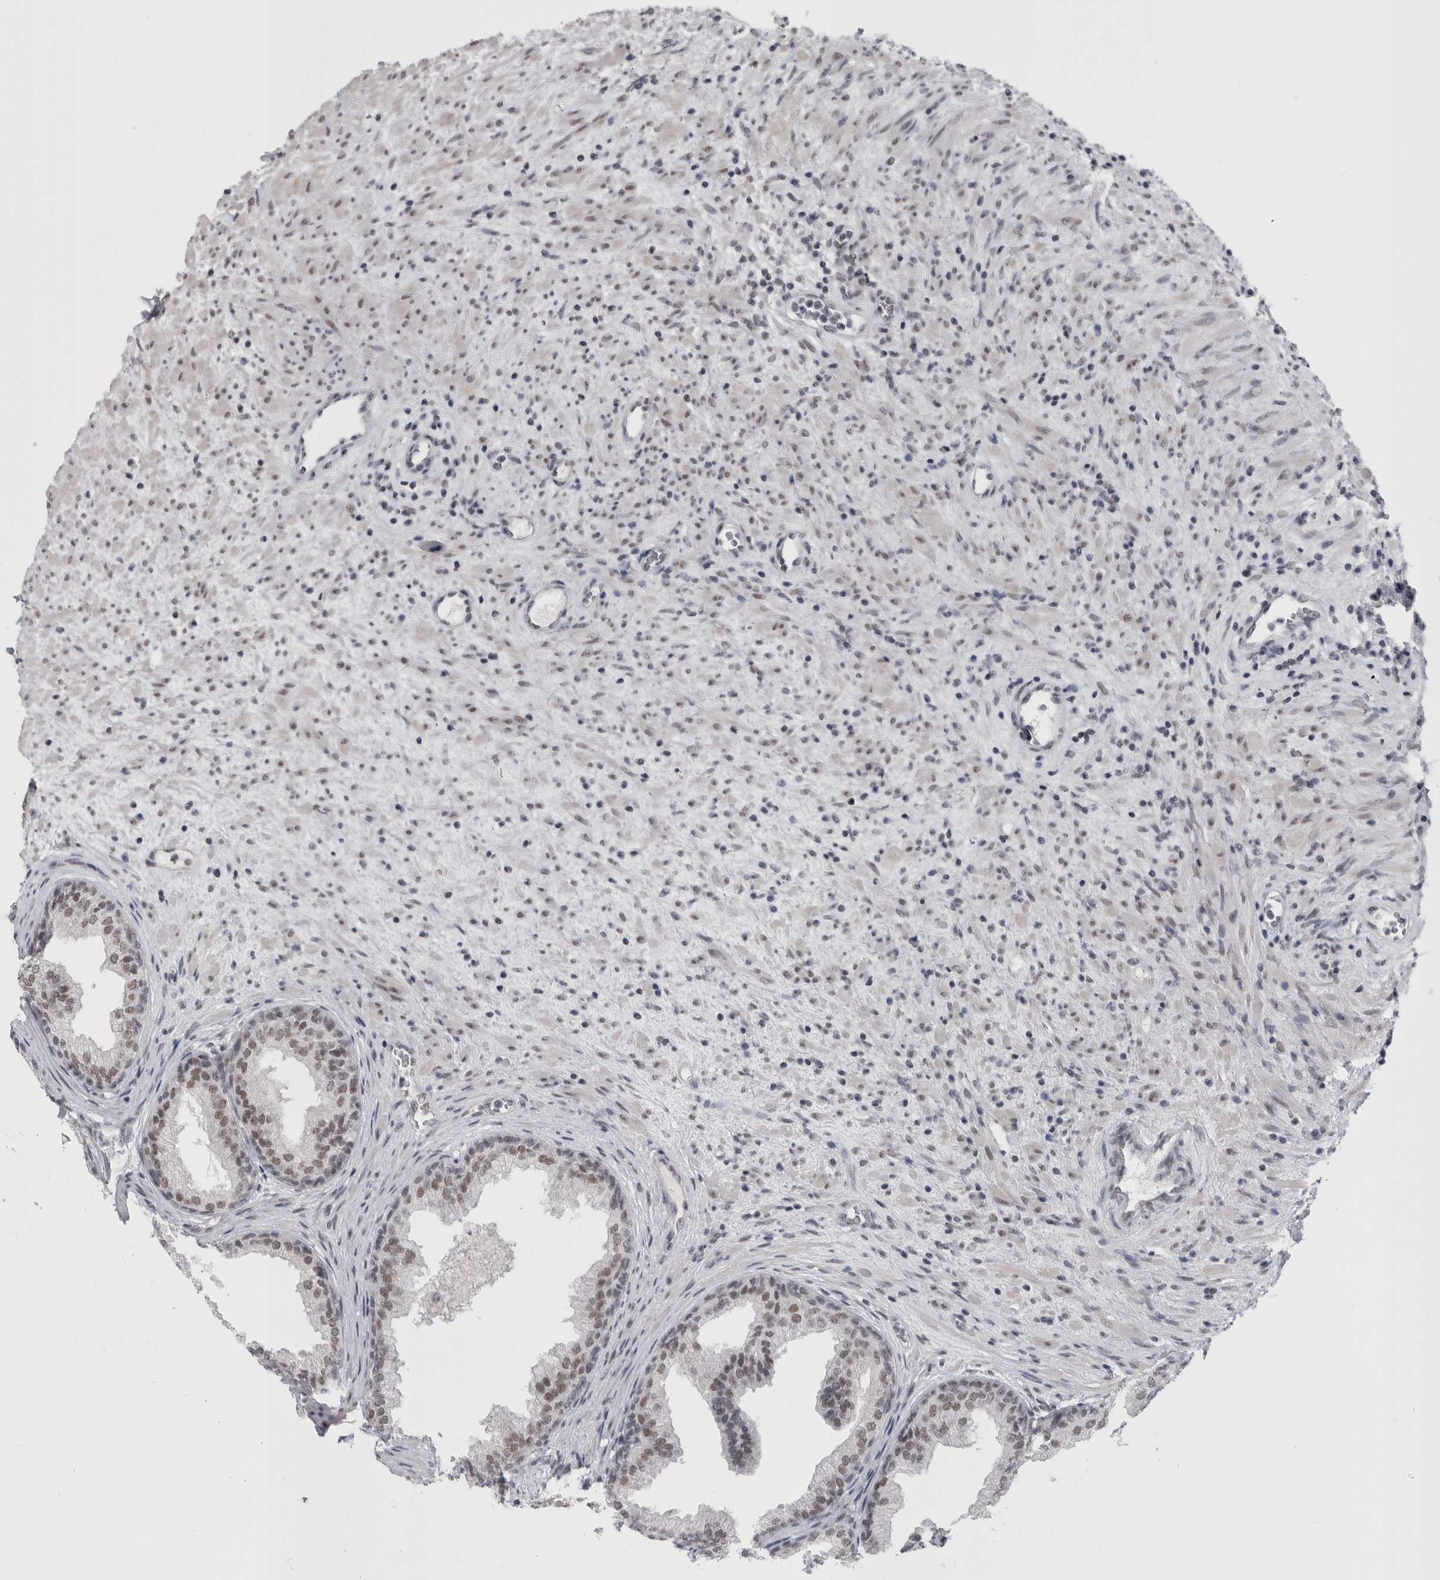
{"staining": {"intensity": "weak", "quantity": ">75%", "location": "nuclear"}, "tissue": "prostate", "cell_type": "Glandular cells", "image_type": "normal", "snomed": [{"axis": "morphology", "description": "Normal tissue, NOS"}, {"axis": "topography", "description": "Prostate"}], "caption": "The photomicrograph shows immunohistochemical staining of unremarkable prostate. There is weak nuclear positivity is seen in about >75% of glandular cells.", "gene": "ARID4B", "patient": {"sex": "male", "age": 76}}